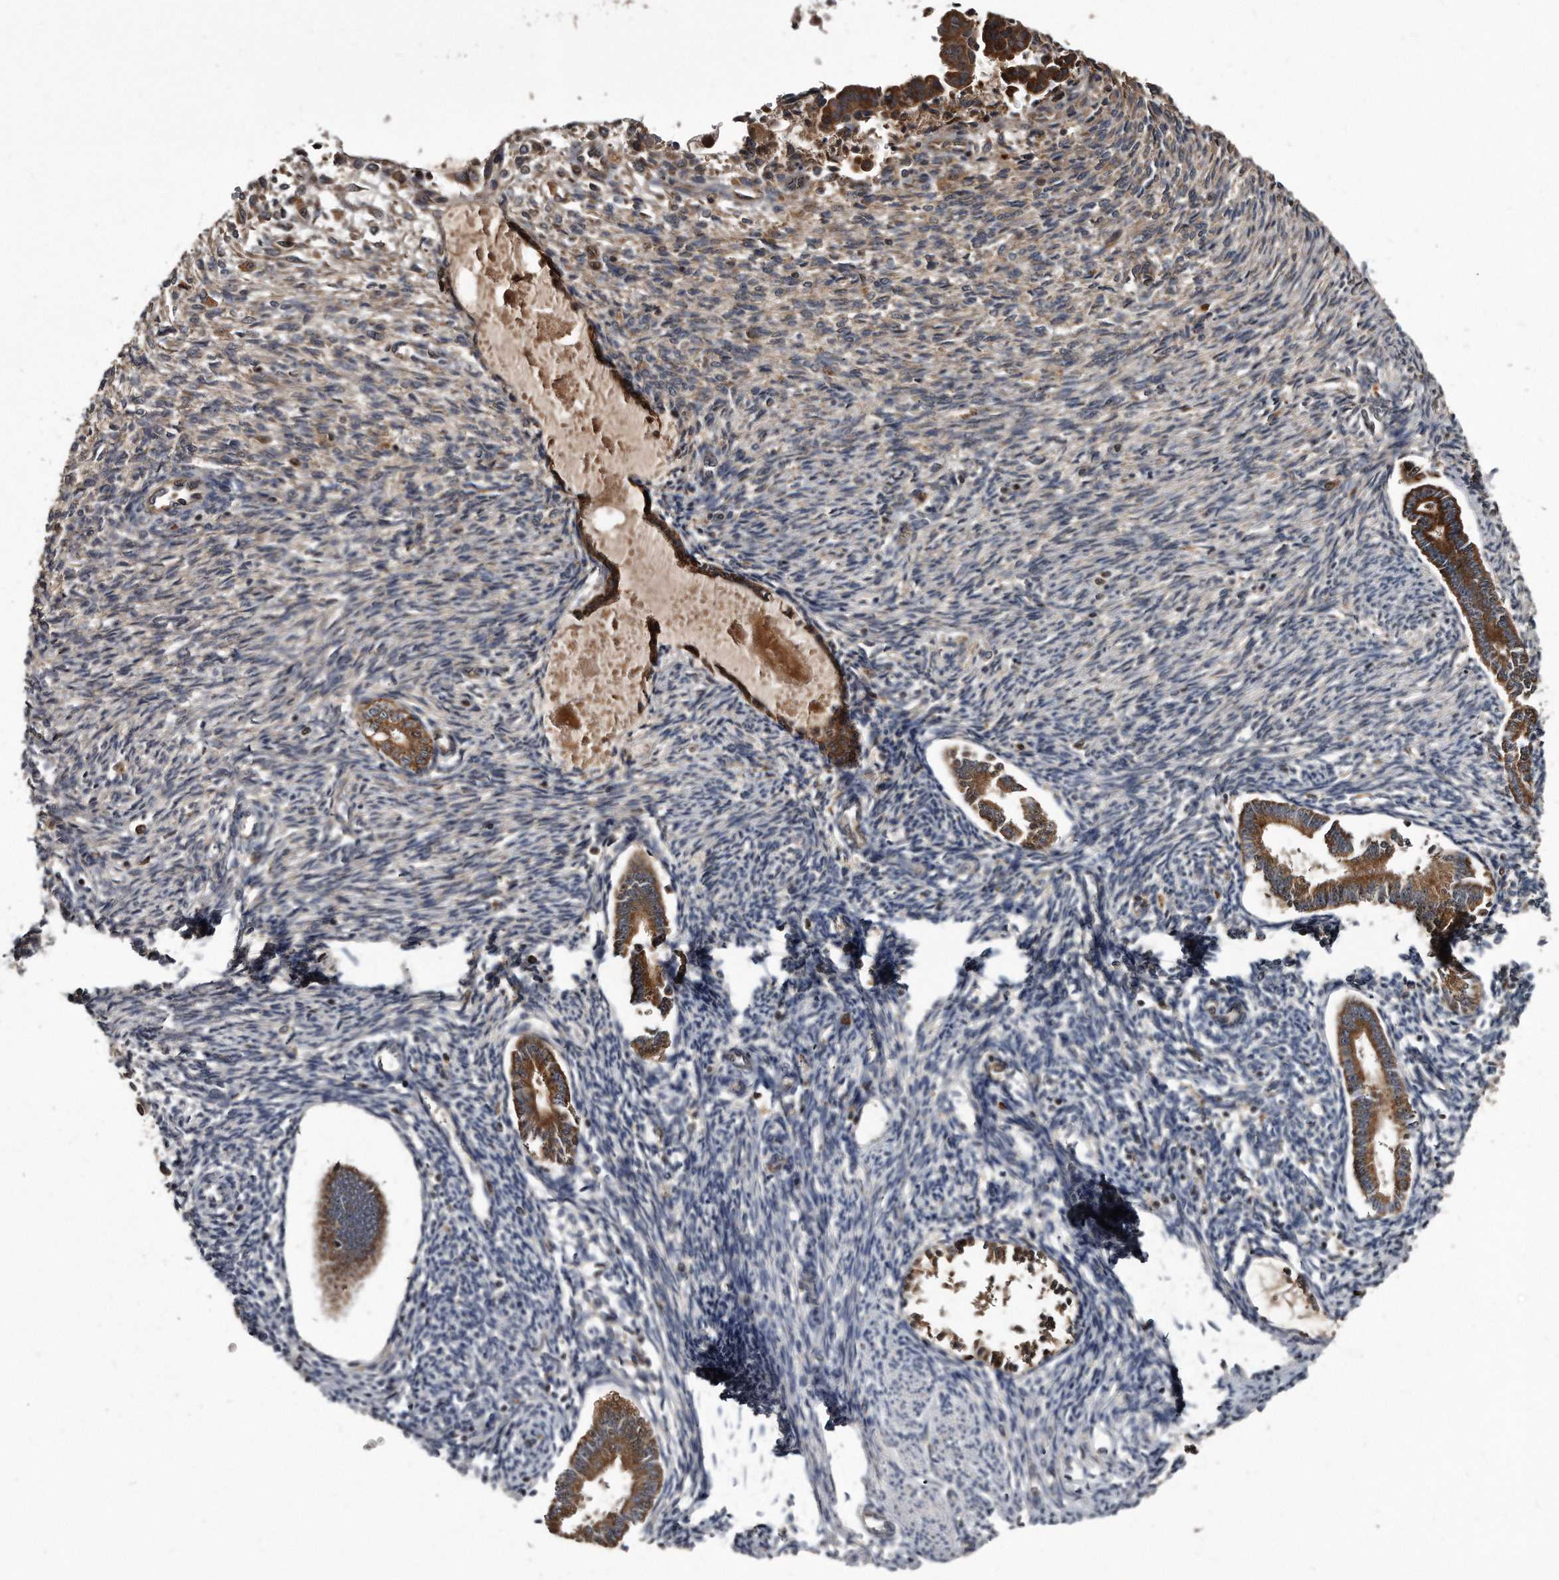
{"staining": {"intensity": "weak", "quantity": "25%-75%", "location": "cytoplasmic/membranous"}, "tissue": "endometrium", "cell_type": "Cells in endometrial stroma", "image_type": "normal", "snomed": [{"axis": "morphology", "description": "Normal tissue, NOS"}, {"axis": "topography", "description": "Endometrium"}], "caption": "Immunohistochemistry (IHC) staining of unremarkable endometrium, which displays low levels of weak cytoplasmic/membranous expression in about 25%-75% of cells in endometrial stroma indicating weak cytoplasmic/membranous protein staining. The staining was performed using DAB (brown) for protein detection and nuclei were counterstained in hematoxylin (blue).", "gene": "FAM136A", "patient": {"sex": "female", "age": 56}}